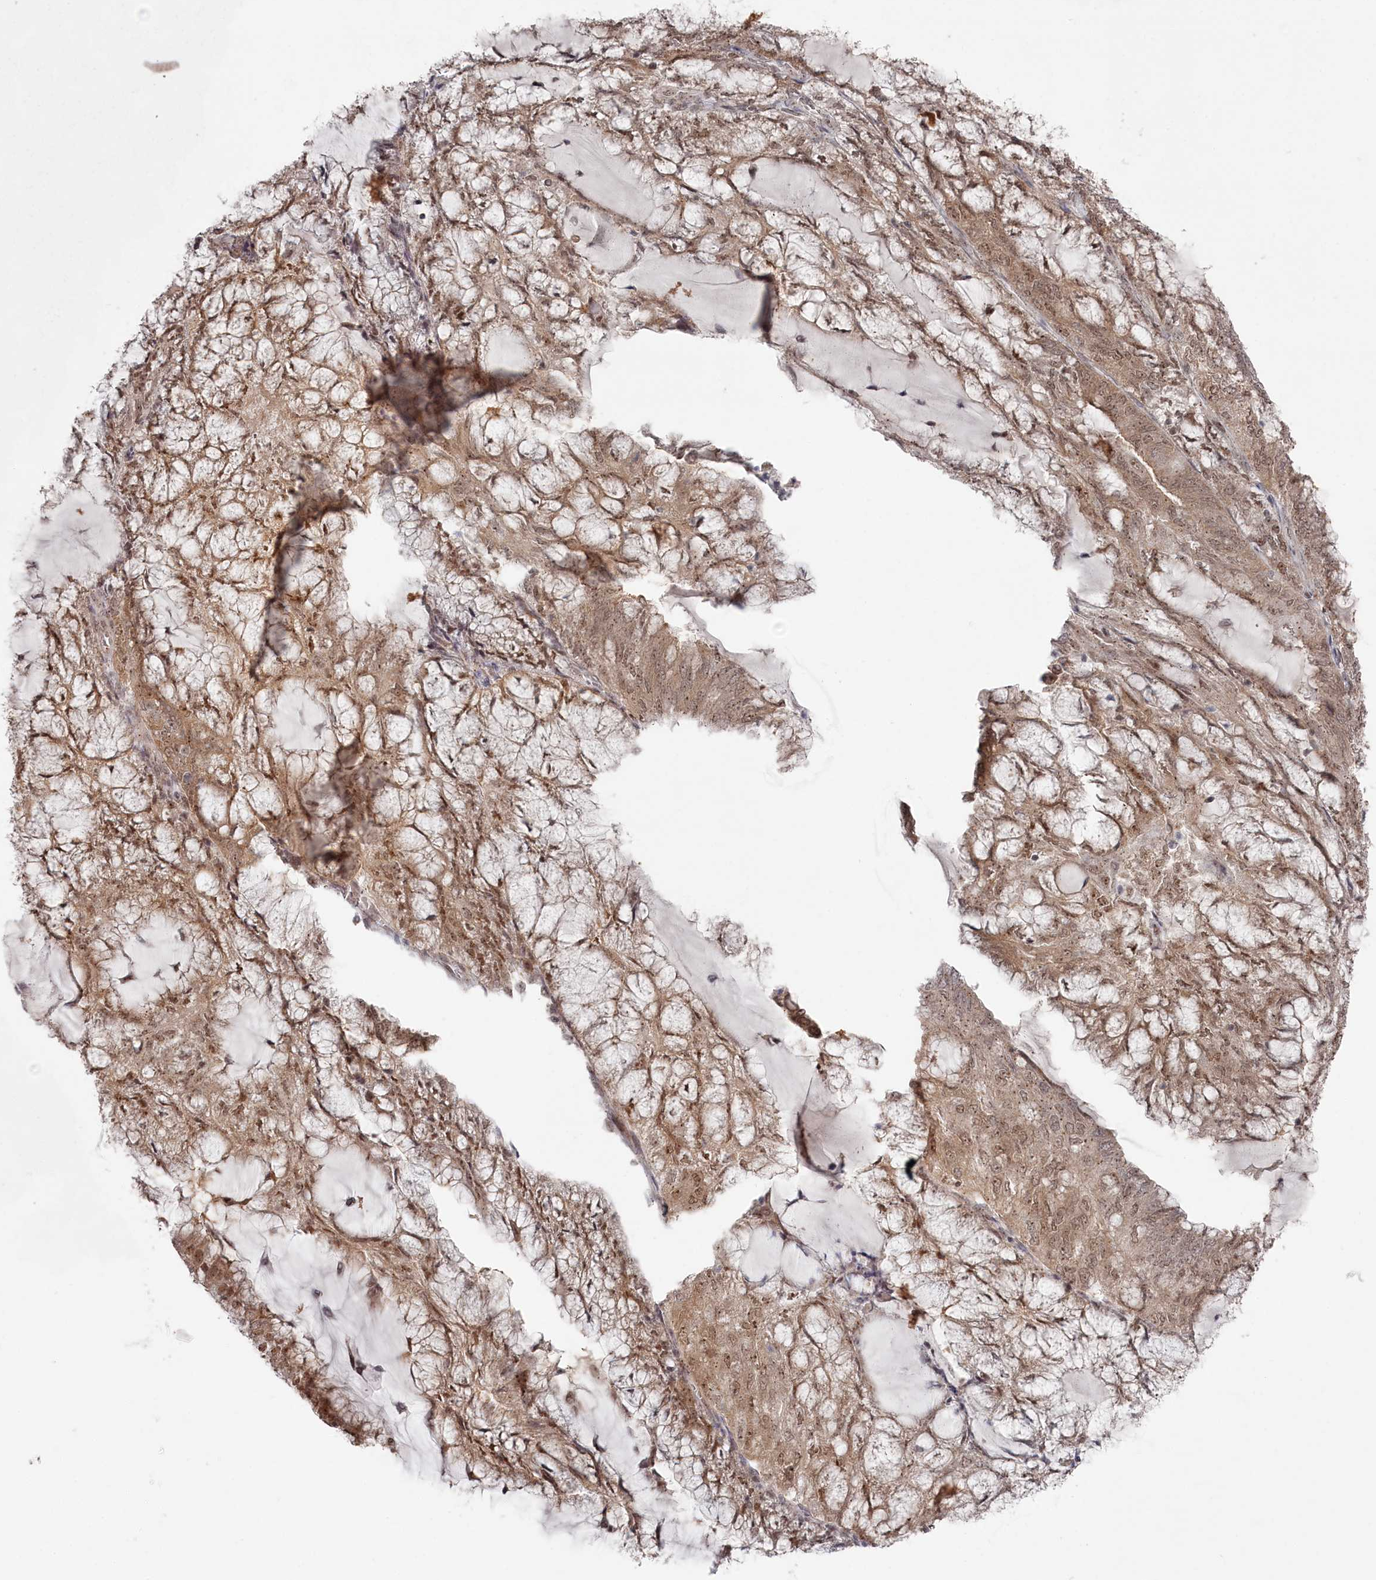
{"staining": {"intensity": "moderate", "quantity": ">75%", "location": "cytoplasmic/membranous,nuclear"}, "tissue": "endometrial cancer", "cell_type": "Tumor cells", "image_type": "cancer", "snomed": [{"axis": "morphology", "description": "Adenocarcinoma, NOS"}, {"axis": "topography", "description": "Endometrium"}], "caption": "A brown stain labels moderate cytoplasmic/membranous and nuclear positivity of a protein in human adenocarcinoma (endometrial) tumor cells. (Brightfield microscopy of DAB IHC at high magnification).", "gene": "EXOSC1", "patient": {"sex": "female", "age": 81}}